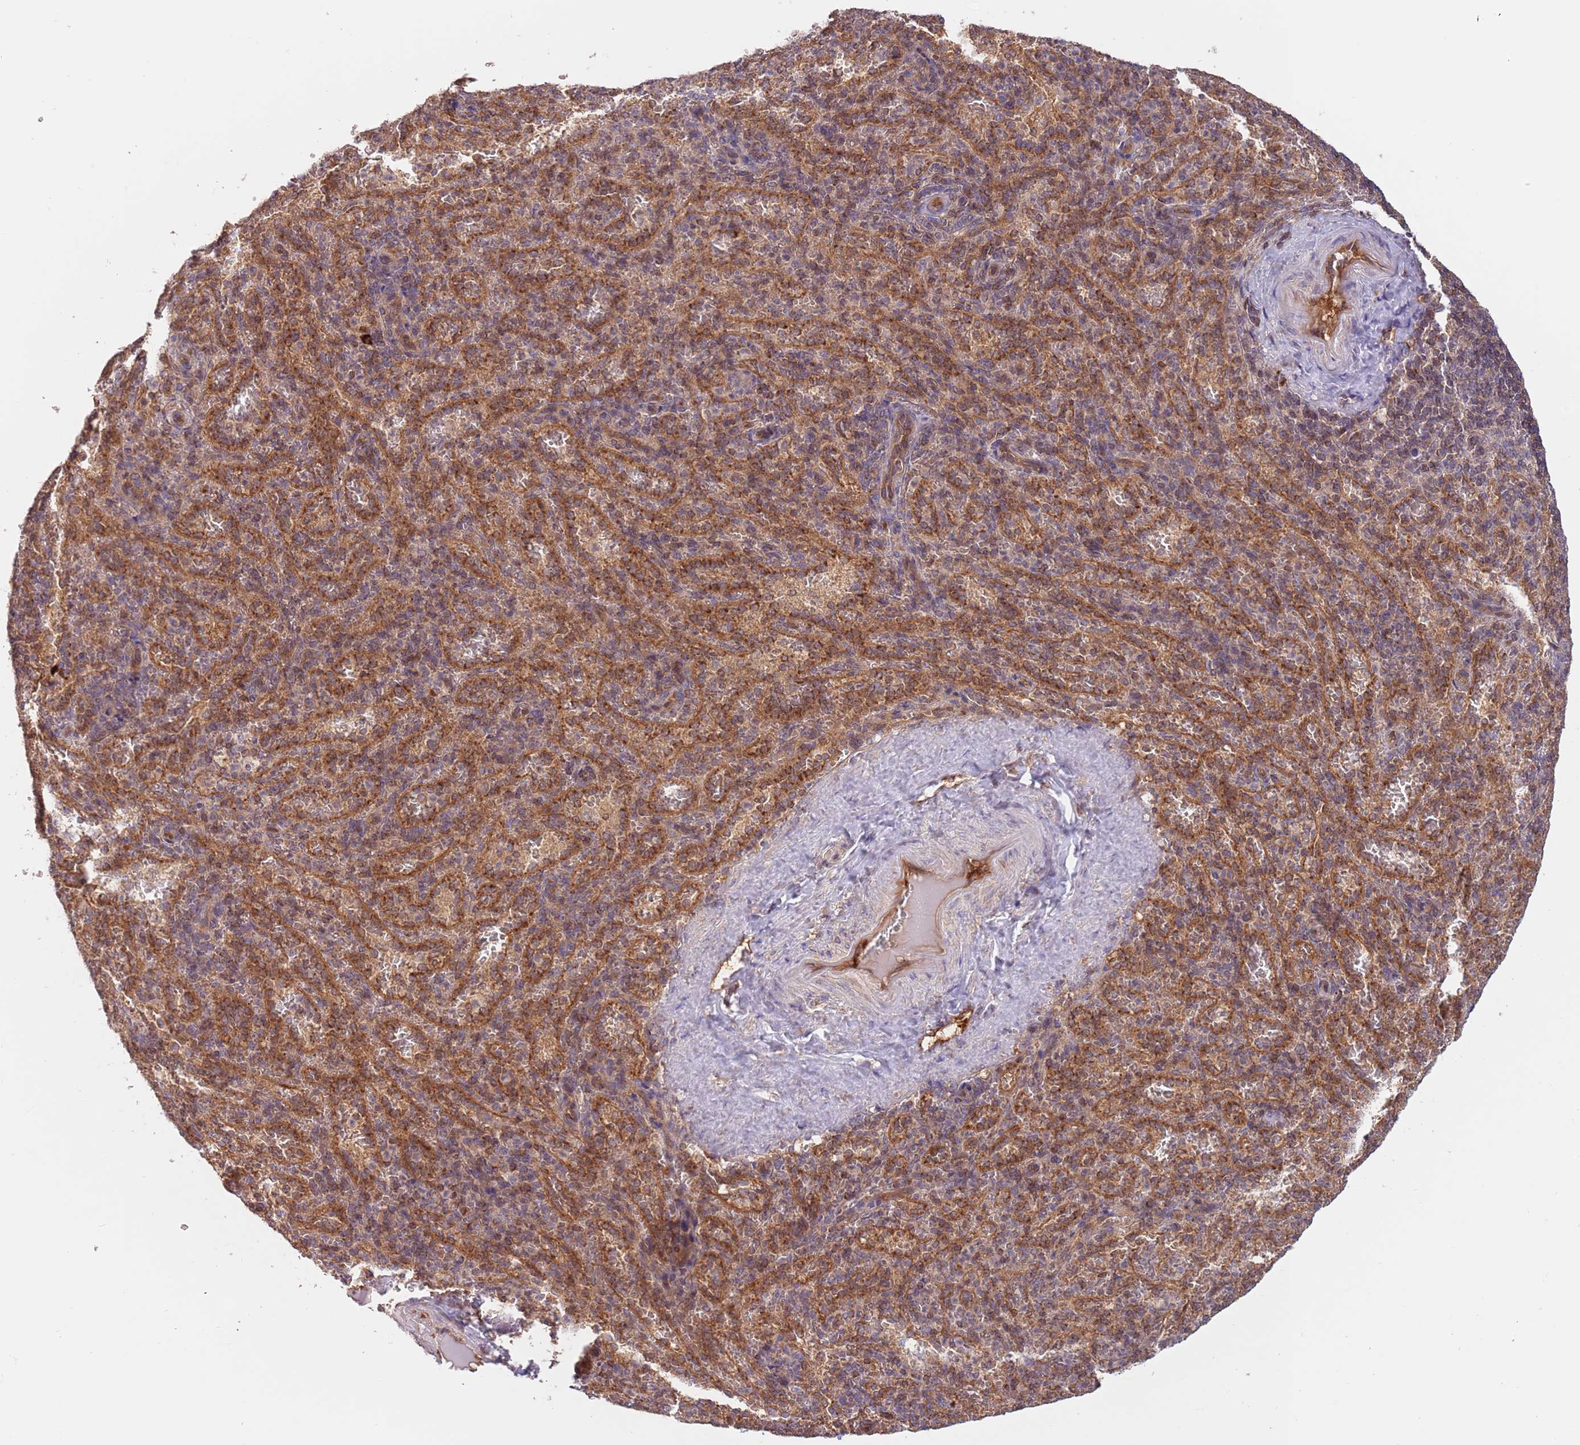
{"staining": {"intensity": "weak", "quantity": "<25%", "location": "cytoplasmic/membranous"}, "tissue": "spleen", "cell_type": "Cells in red pulp", "image_type": "normal", "snomed": [{"axis": "morphology", "description": "Normal tissue, NOS"}, {"axis": "topography", "description": "Spleen"}], "caption": "IHC of unremarkable spleen reveals no positivity in cells in red pulp.", "gene": "GUK1", "patient": {"sex": "female", "age": 21}}